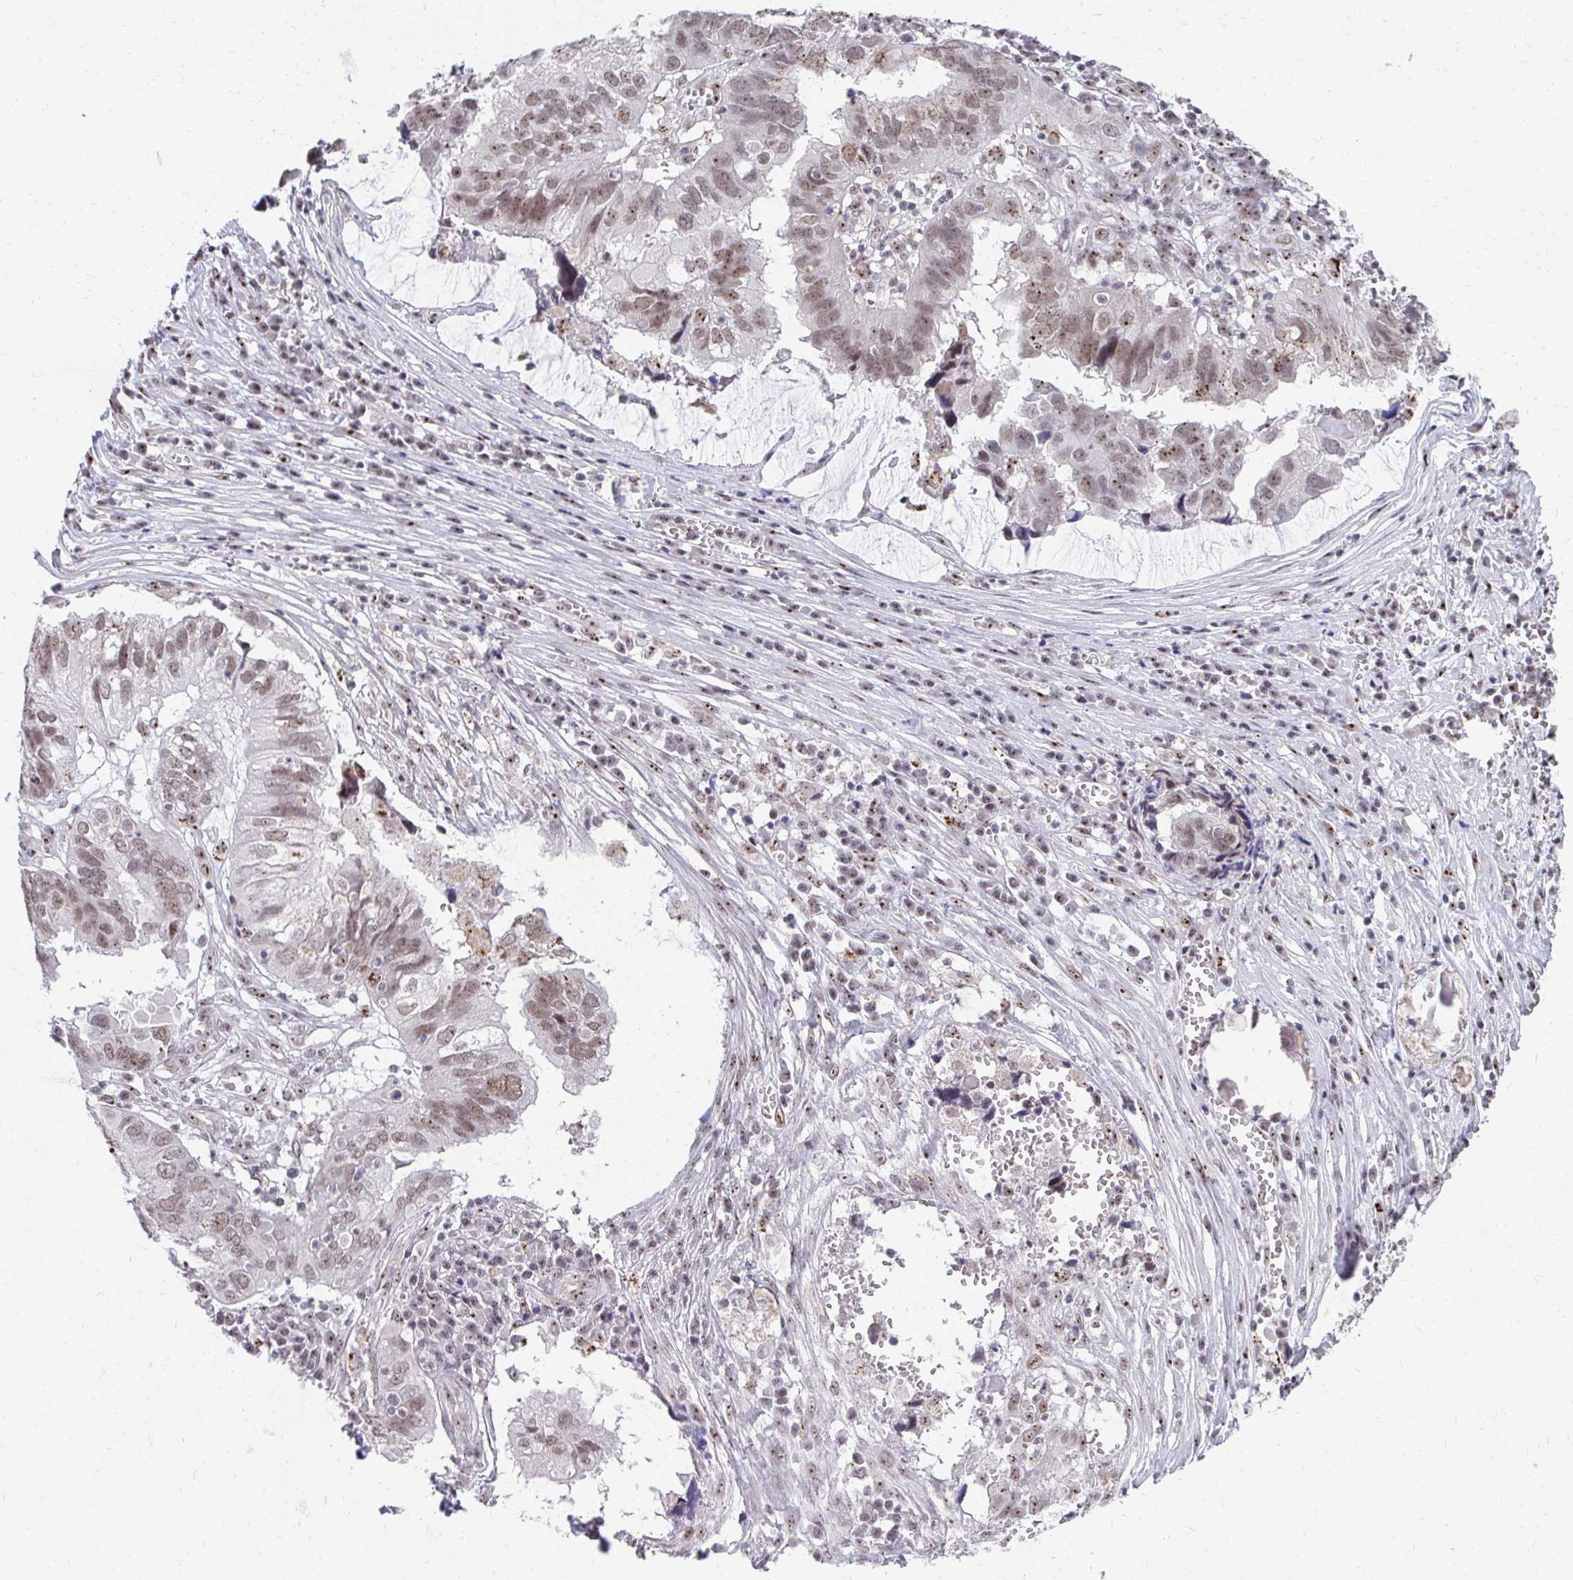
{"staining": {"intensity": "weak", "quantity": ">75%", "location": "nuclear"}, "tissue": "ovarian cancer", "cell_type": "Tumor cells", "image_type": "cancer", "snomed": [{"axis": "morphology", "description": "Cystadenocarcinoma, serous, NOS"}, {"axis": "topography", "description": "Ovary"}], "caption": "Immunohistochemical staining of human ovarian serous cystadenocarcinoma reveals low levels of weak nuclear protein expression in about >75% of tumor cells.", "gene": "HIRA", "patient": {"sex": "female", "age": 79}}